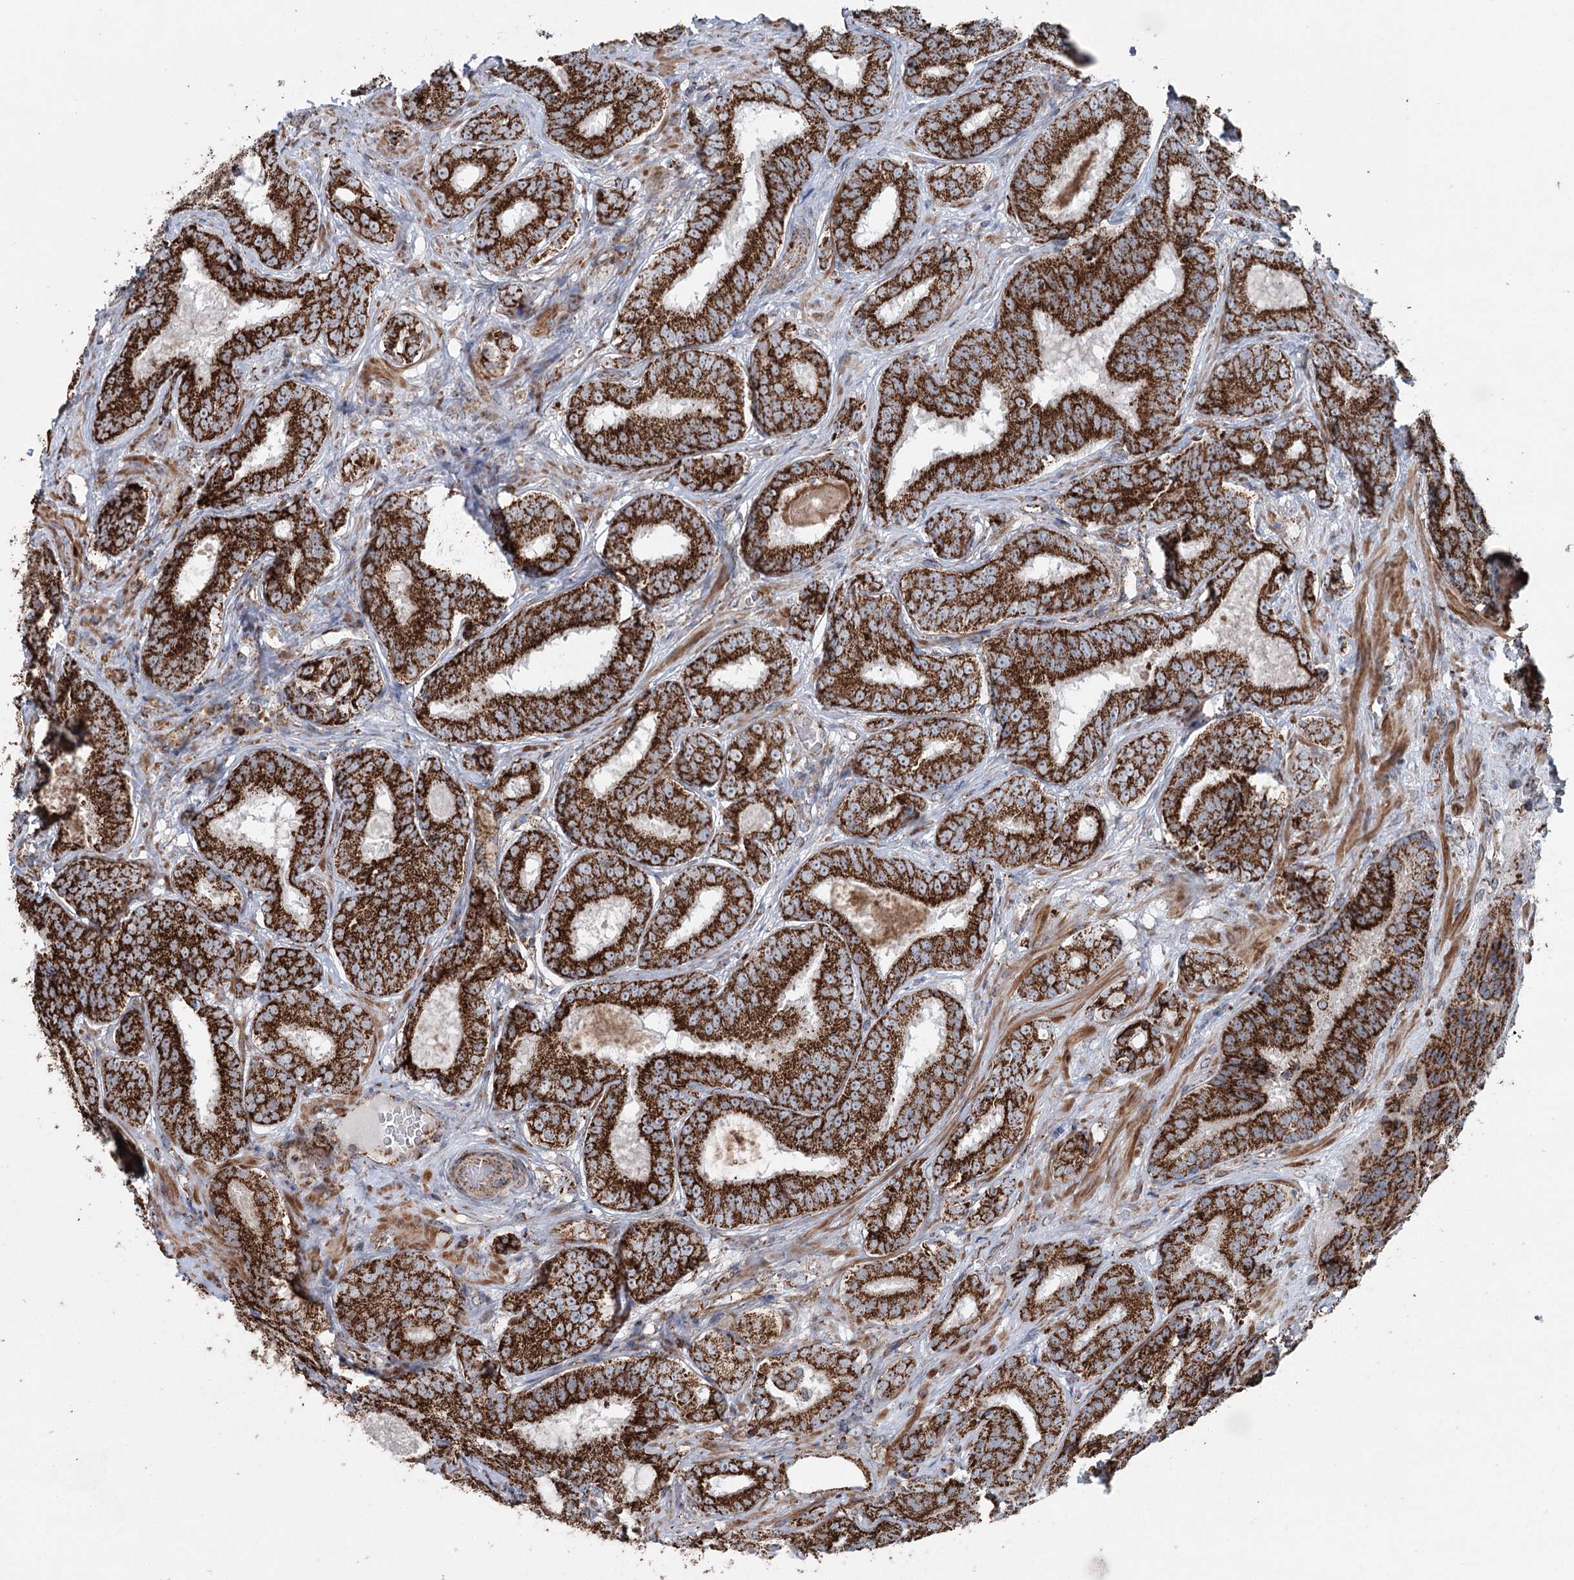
{"staining": {"intensity": "strong", "quantity": ">75%", "location": "cytoplasmic/membranous"}, "tissue": "prostate cancer", "cell_type": "Tumor cells", "image_type": "cancer", "snomed": [{"axis": "morphology", "description": "Adenocarcinoma, High grade"}, {"axis": "topography", "description": "Prostate"}], "caption": "This histopathology image reveals prostate cancer stained with immunohistochemistry (IHC) to label a protein in brown. The cytoplasmic/membranous of tumor cells show strong positivity for the protein. Nuclei are counter-stained blue.", "gene": "UCN3", "patient": {"sex": "male", "age": 57}}